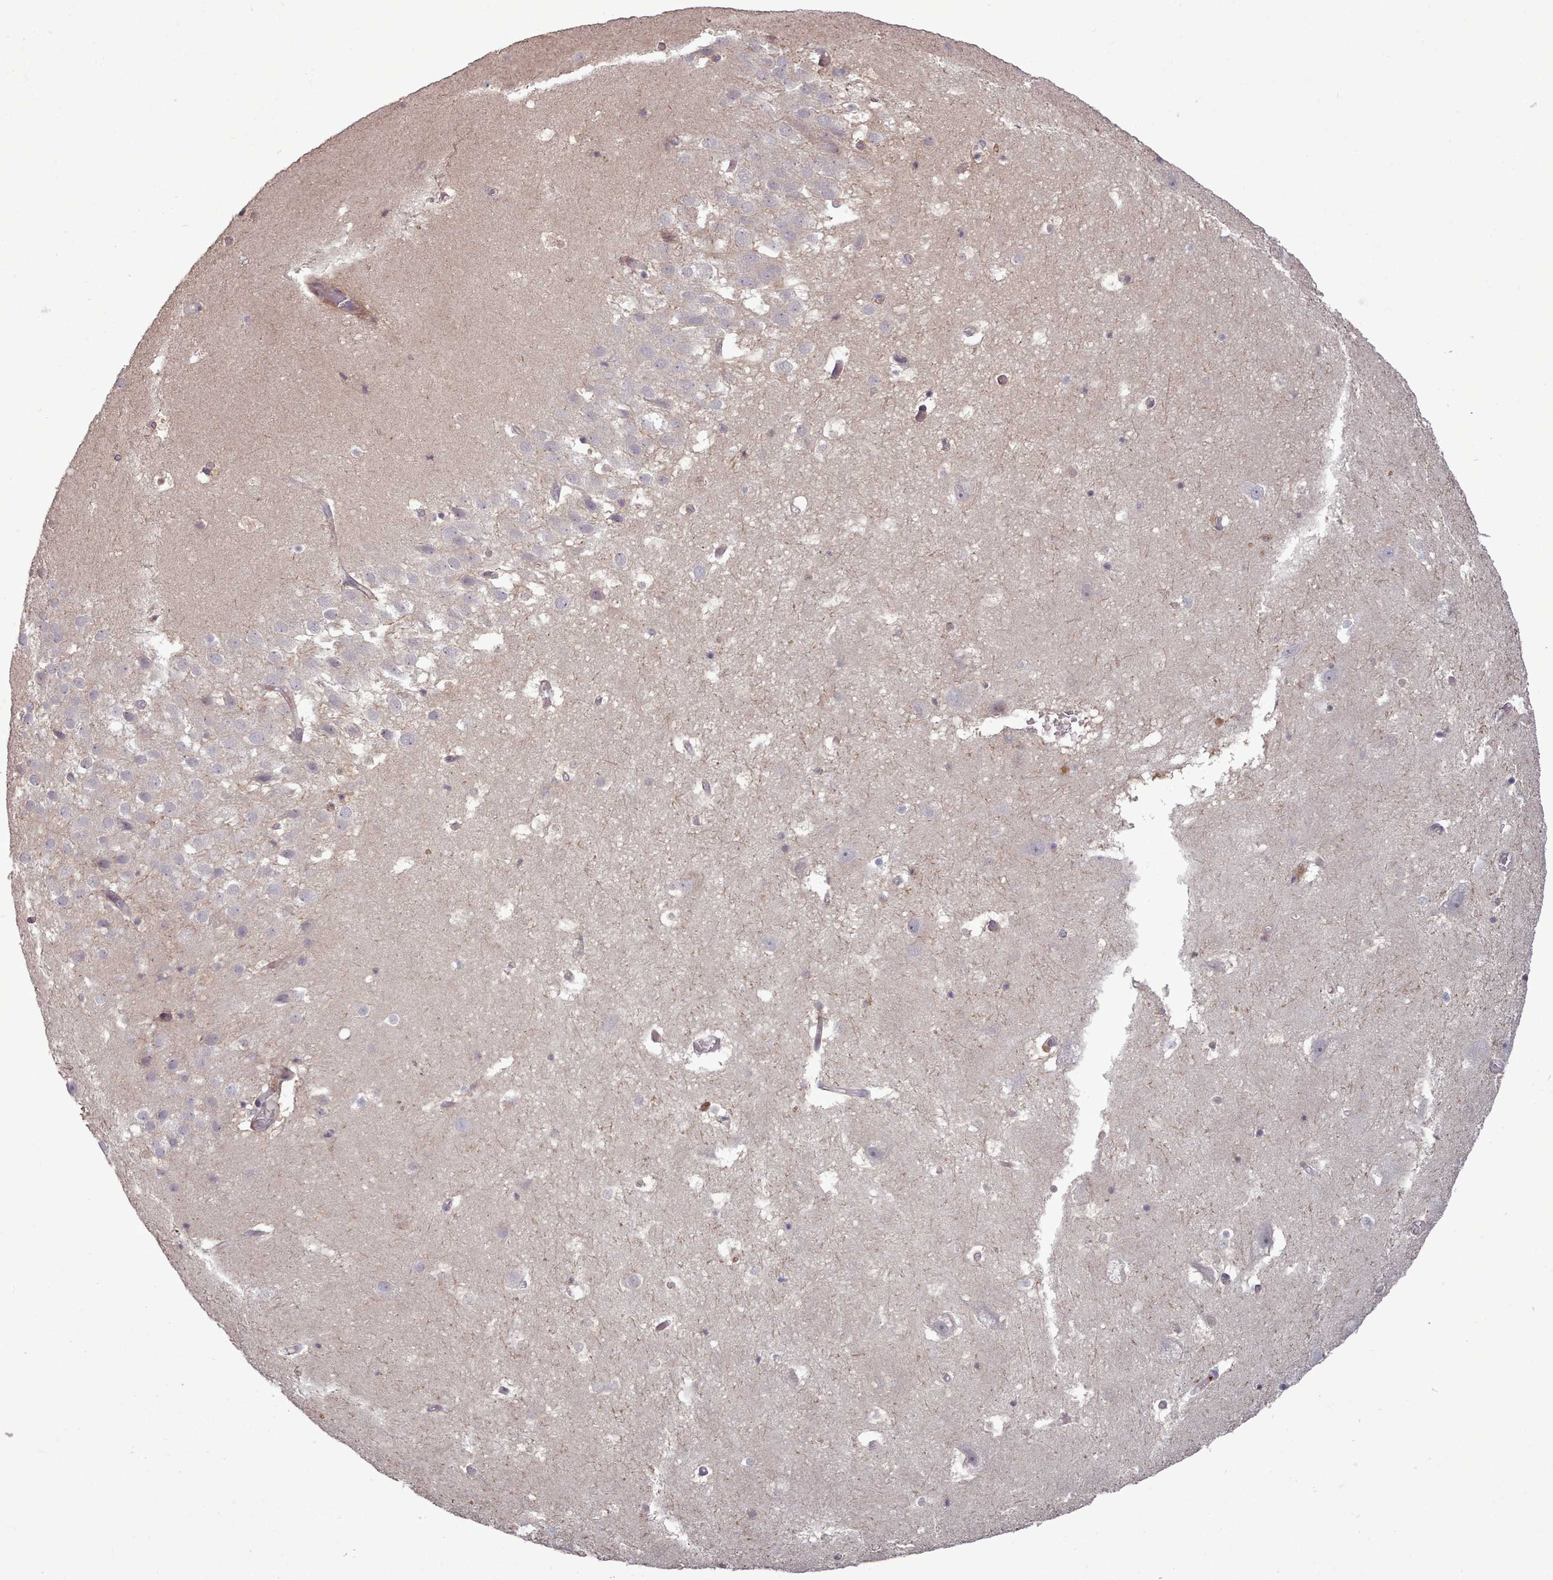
{"staining": {"intensity": "negative", "quantity": "none", "location": "none"}, "tissue": "hippocampus", "cell_type": "Glial cells", "image_type": "normal", "snomed": [{"axis": "morphology", "description": "Normal tissue, NOS"}, {"axis": "topography", "description": "Hippocampus"}], "caption": "Glial cells show no significant positivity in unremarkable hippocampus. The staining was performed using DAB to visualize the protein expression in brown, while the nuclei were stained in blue with hematoxylin (Magnification: 20x).", "gene": "LEFTY1", "patient": {"sex": "female", "age": 52}}